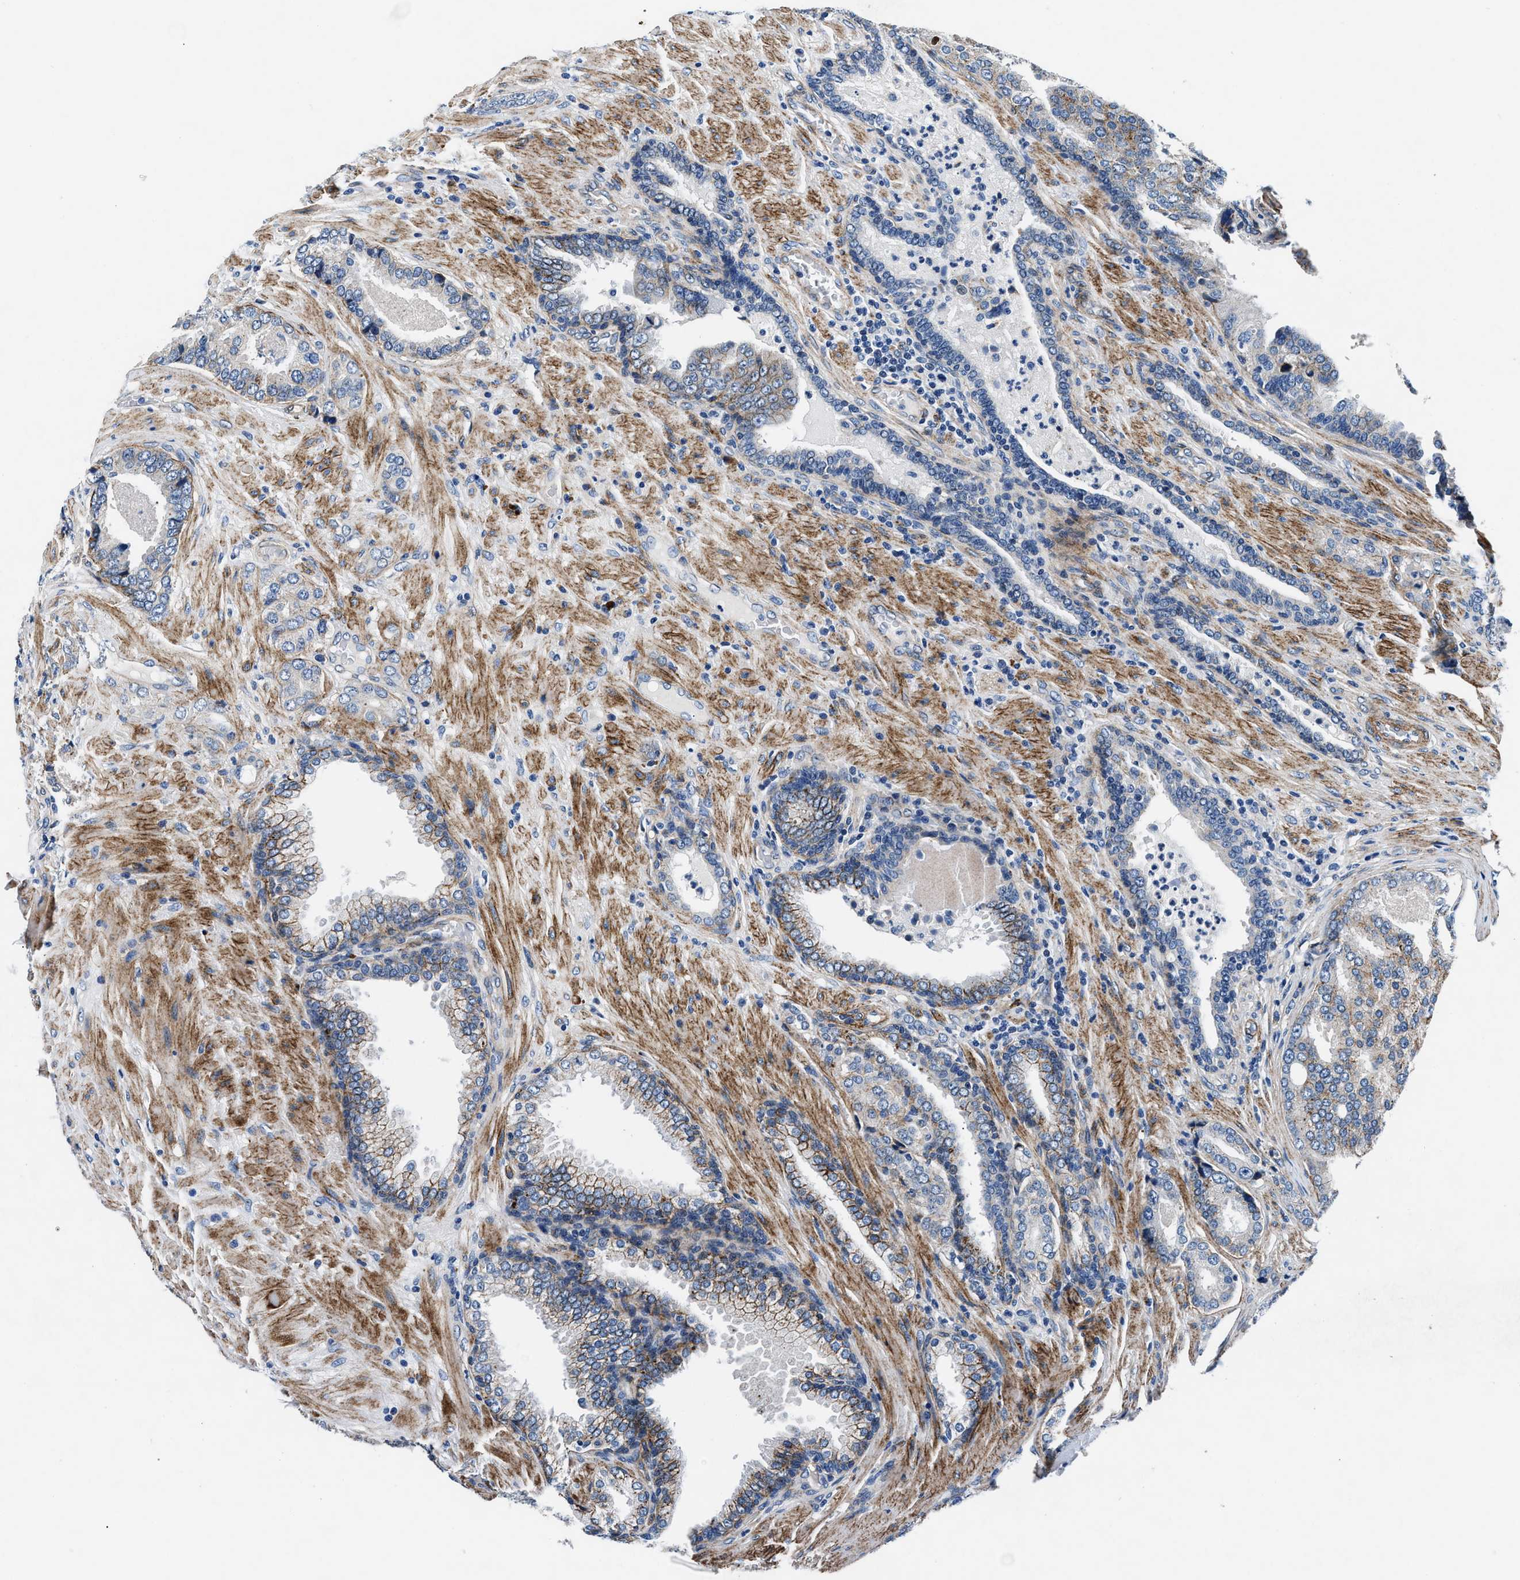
{"staining": {"intensity": "moderate", "quantity": "<25%", "location": "cytoplasmic/membranous"}, "tissue": "prostate cancer", "cell_type": "Tumor cells", "image_type": "cancer", "snomed": [{"axis": "morphology", "description": "Adenocarcinoma, High grade"}, {"axis": "topography", "description": "Prostate"}], "caption": "Protein positivity by immunohistochemistry exhibits moderate cytoplasmic/membranous expression in approximately <25% of tumor cells in prostate cancer.", "gene": "DAG1", "patient": {"sex": "male", "age": 50}}